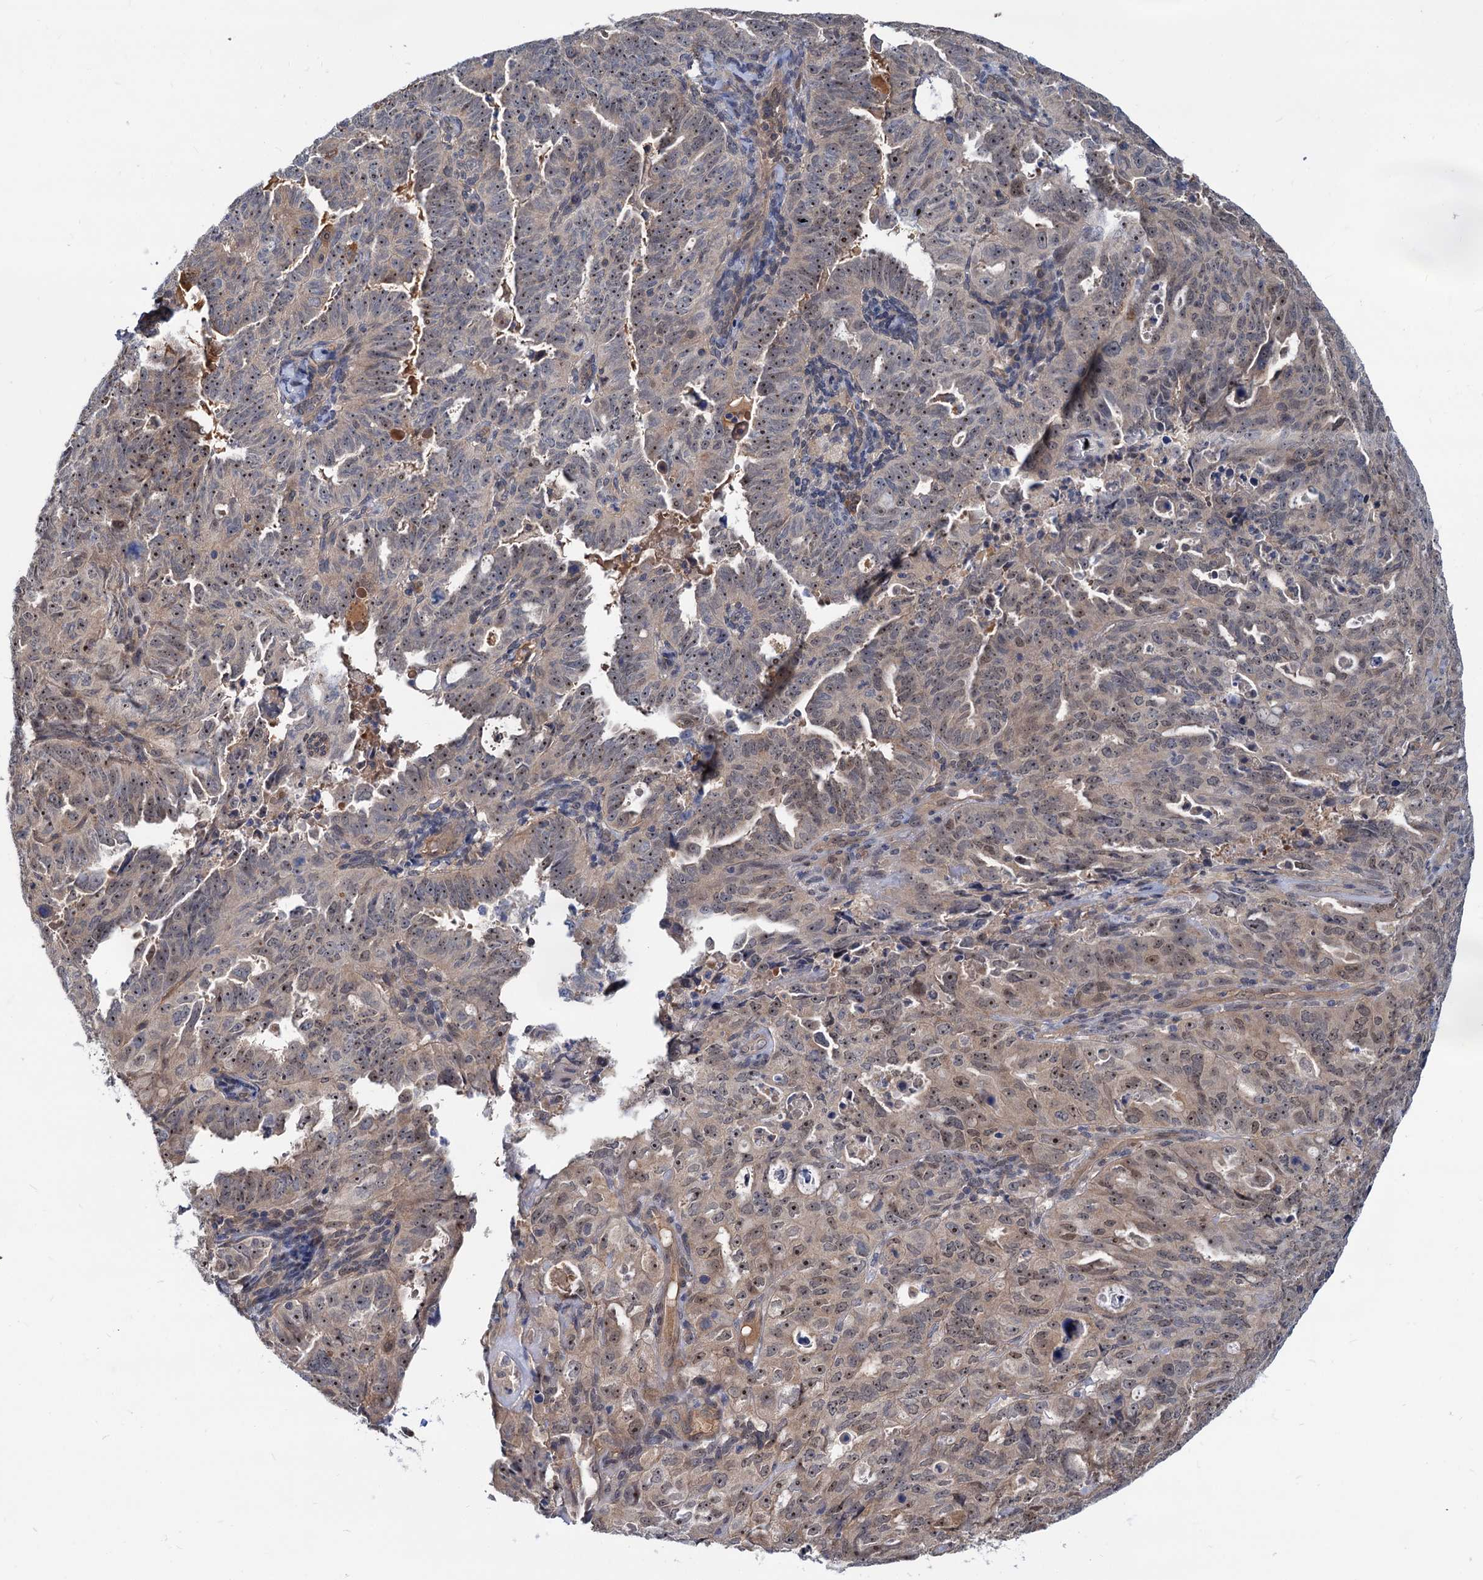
{"staining": {"intensity": "weak", "quantity": ">75%", "location": "cytoplasmic/membranous,nuclear"}, "tissue": "endometrial cancer", "cell_type": "Tumor cells", "image_type": "cancer", "snomed": [{"axis": "morphology", "description": "Adenocarcinoma, NOS"}, {"axis": "topography", "description": "Endometrium"}], "caption": "About >75% of tumor cells in endometrial adenocarcinoma display weak cytoplasmic/membranous and nuclear protein positivity as visualized by brown immunohistochemical staining.", "gene": "SNX15", "patient": {"sex": "female", "age": 65}}